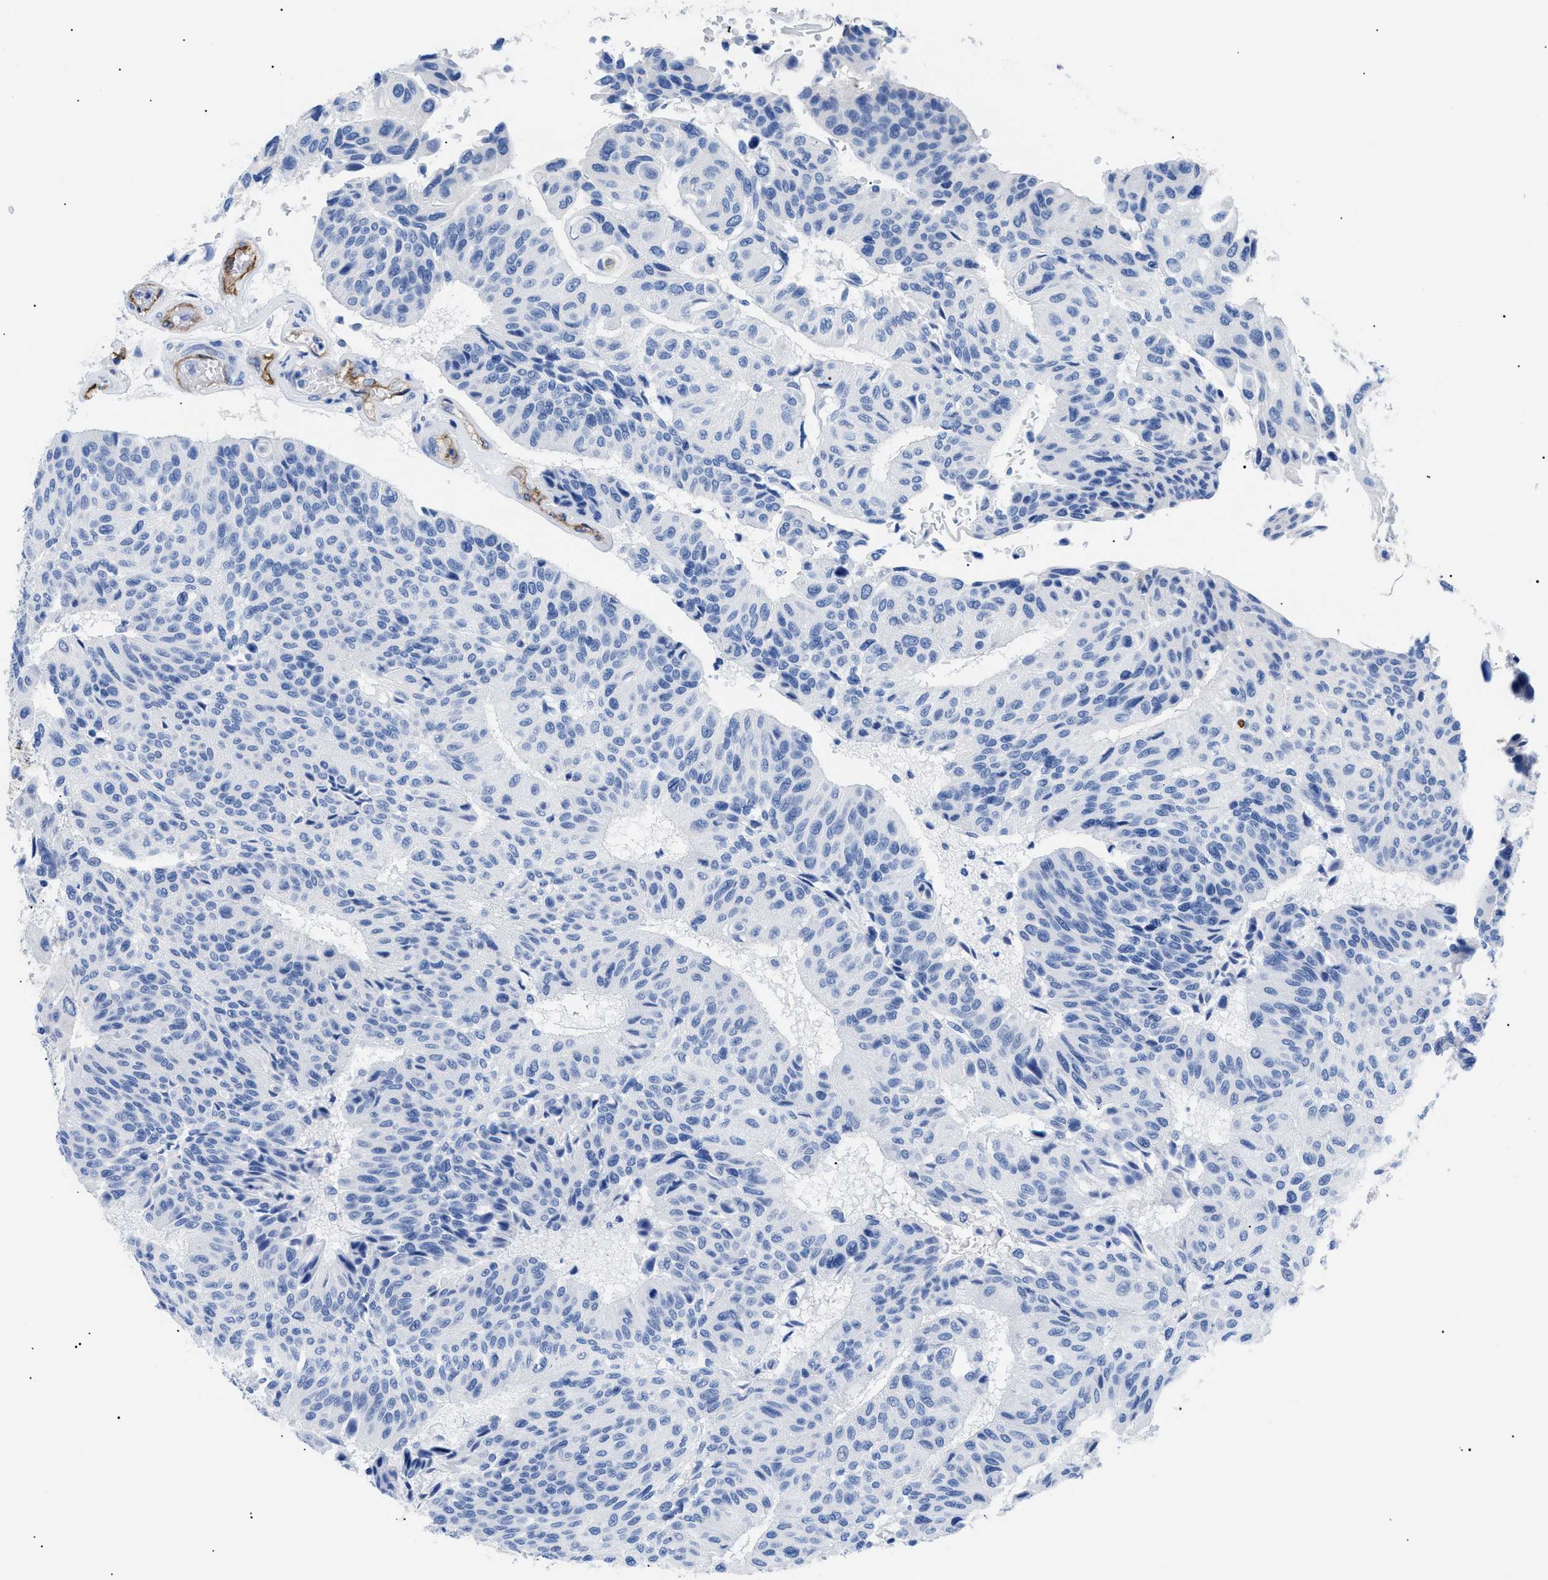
{"staining": {"intensity": "negative", "quantity": "none", "location": "none"}, "tissue": "urothelial cancer", "cell_type": "Tumor cells", "image_type": "cancer", "snomed": [{"axis": "morphology", "description": "Urothelial carcinoma, High grade"}, {"axis": "topography", "description": "Urinary bladder"}], "caption": "DAB (3,3'-diaminobenzidine) immunohistochemical staining of human urothelial cancer displays no significant staining in tumor cells.", "gene": "PODXL", "patient": {"sex": "male", "age": 66}}